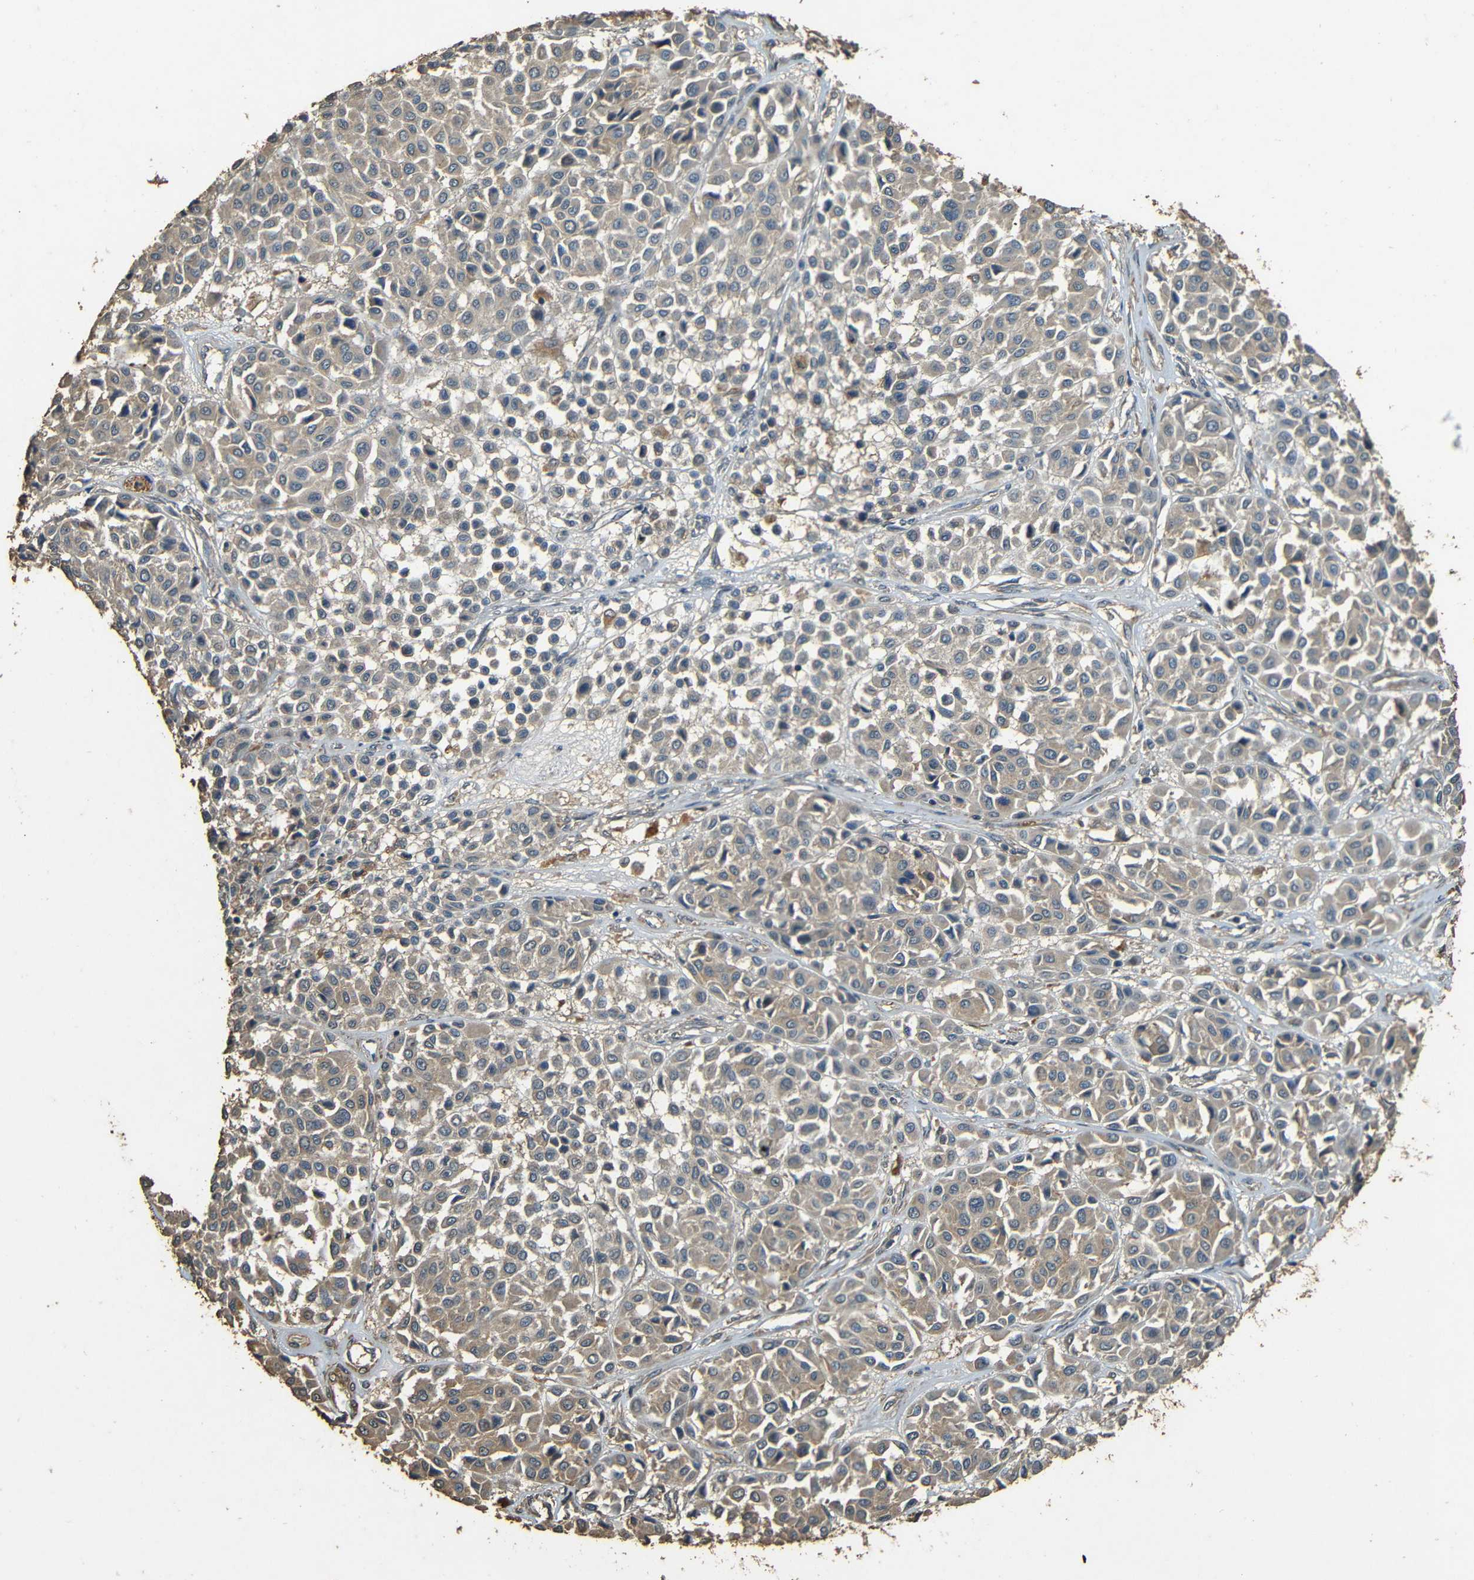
{"staining": {"intensity": "weak", "quantity": "25%-75%", "location": "cytoplasmic/membranous"}, "tissue": "melanoma", "cell_type": "Tumor cells", "image_type": "cancer", "snomed": [{"axis": "morphology", "description": "Malignant melanoma, Metastatic site"}, {"axis": "topography", "description": "Soft tissue"}], "caption": "Immunohistochemical staining of malignant melanoma (metastatic site) exhibits low levels of weak cytoplasmic/membranous protein positivity in approximately 25%-75% of tumor cells.", "gene": "PDE5A", "patient": {"sex": "male", "age": 41}}